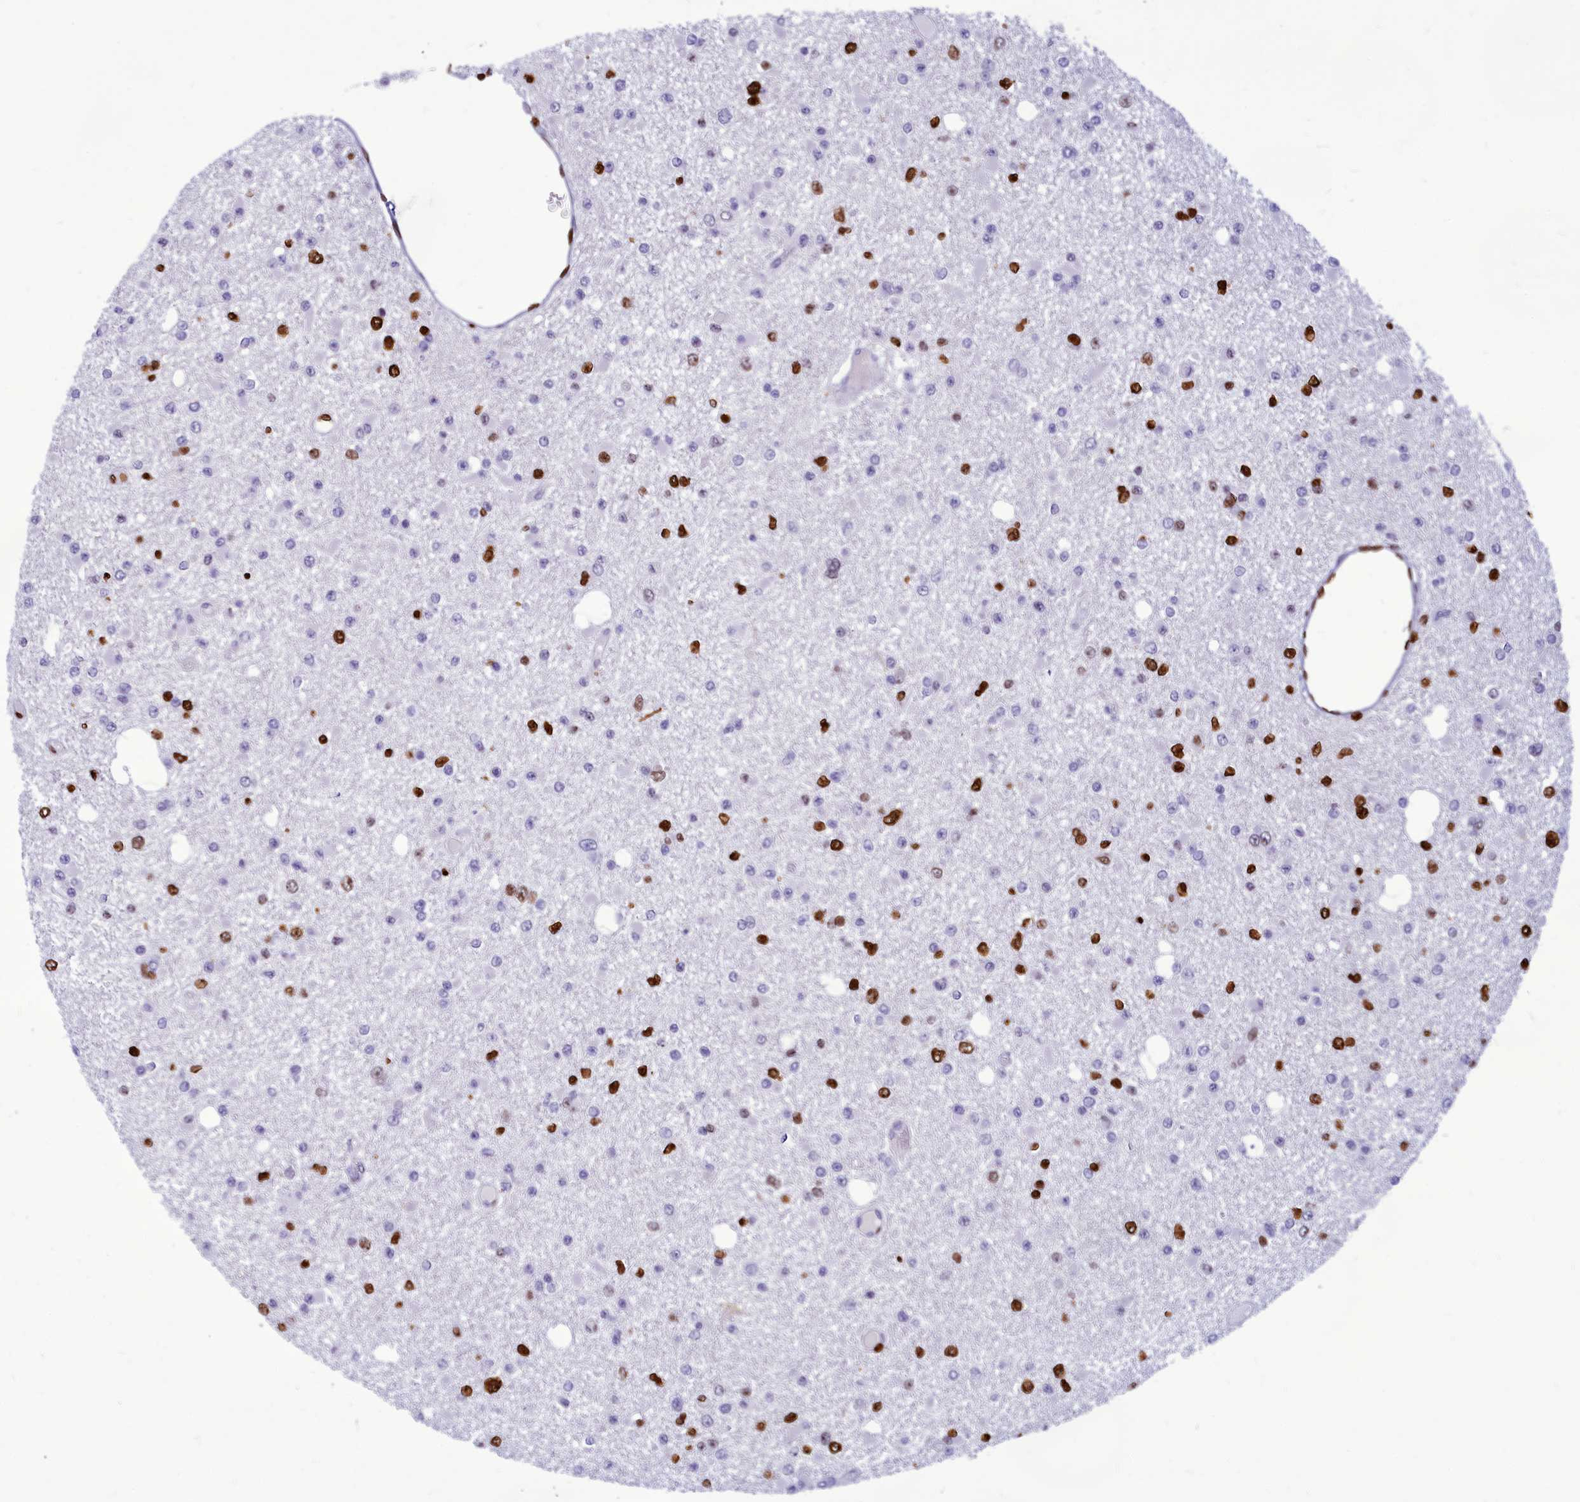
{"staining": {"intensity": "strong", "quantity": "<25%", "location": "nuclear"}, "tissue": "glioma", "cell_type": "Tumor cells", "image_type": "cancer", "snomed": [{"axis": "morphology", "description": "Glioma, malignant, Low grade"}, {"axis": "topography", "description": "Brain"}], "caption": "Protein staining exhibits strong nuclear staining in approximately <25% of tumor cells in glioma. (DAB (3,3'-diaminobenzidine) IHC, brown staining for protein, blue staining for nuclei).", "gene": "AKAP17A", "patient": {"sex": "female", "age": 22}}